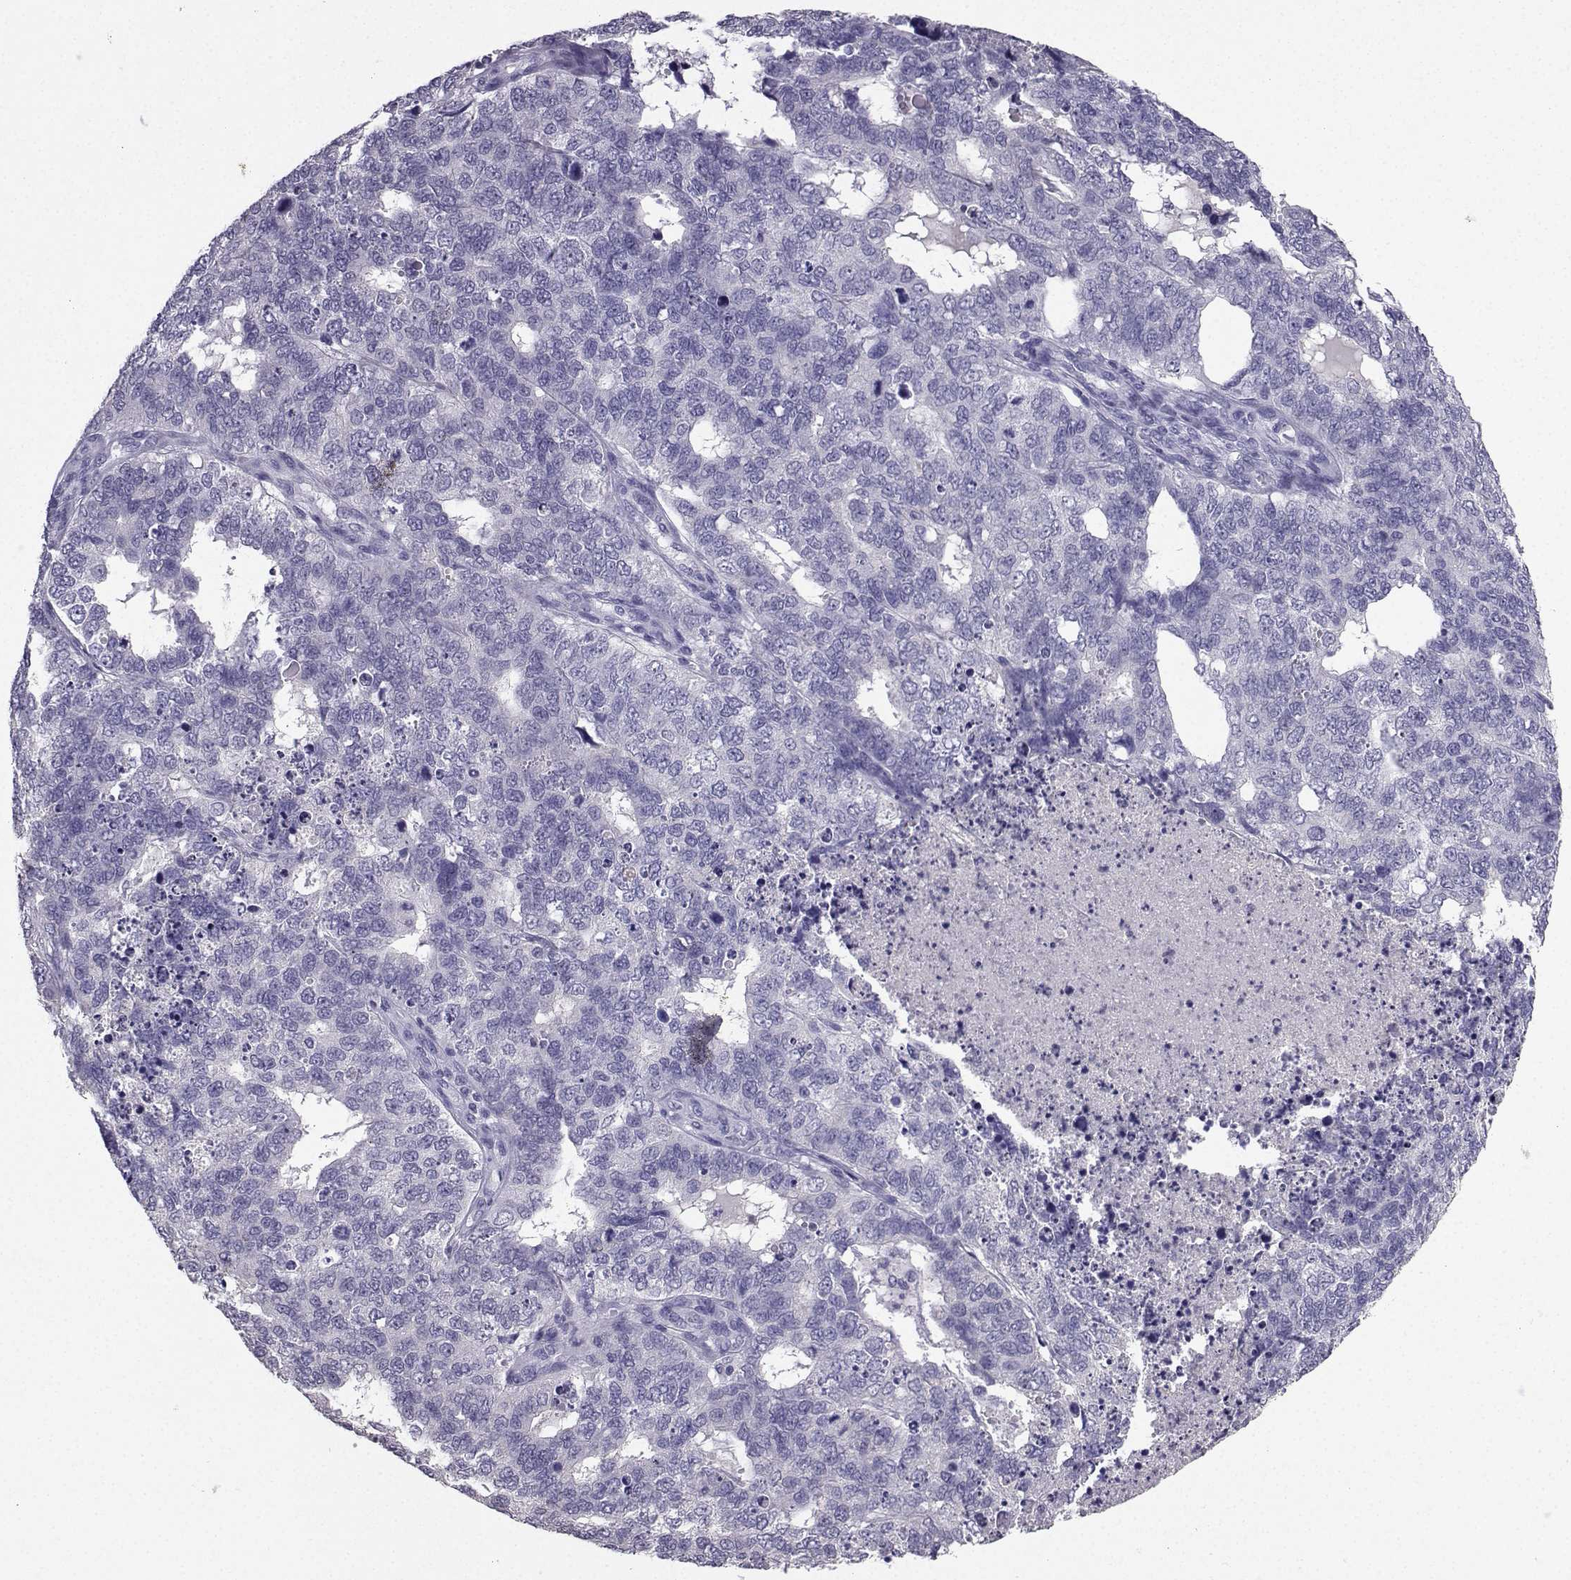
{"staining": {"intensity": "negative", "quantity": "none", "location": "none"}, "tissue": "cervical cancer", "cell_type": "Tumor cells", "image_type": "cancer", "snomed": [{"axis": "morphology", "description": "Squamous cell carcinoma, NOS"}, {"axis": "topography", "description": "Cervix"}], "caption": "Tumor cells show no significant expression in squamous cell carcinoma (cervical).", "gene": "SPAG11B", "patient": {"sex": "female", "age": 63}}